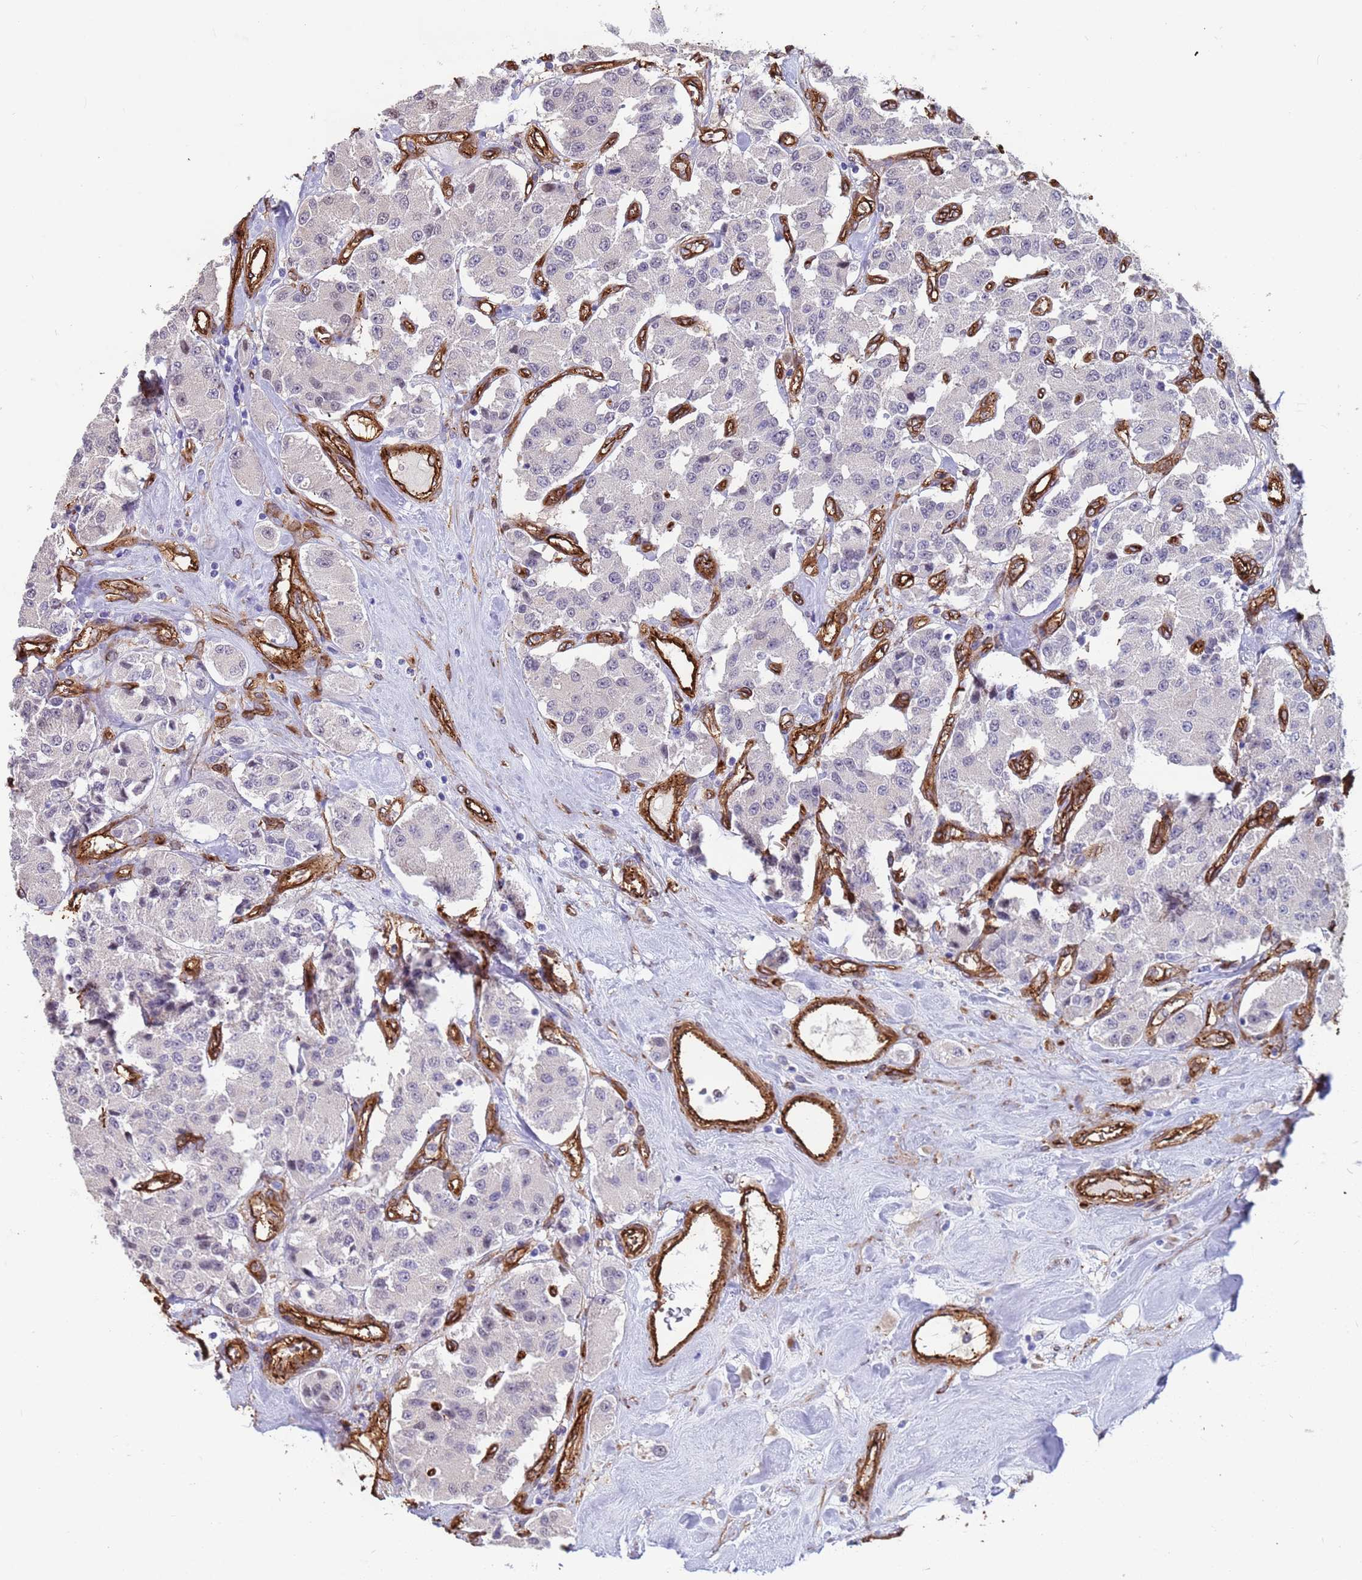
{"staining": {"intensity": "negative", "quantity": "none", "location": "none"}, "tissue": "carcinoid", "cell_type": "Tumor cells", "image_type": "cancer", "snomed": [{"axis": "morphology", "description": "Carcinoid, malignant, NOS"}, {"axis": "topography", "description": "Pancreas"}], "caption": "Immunohistochemistry (IHC) photomicrograph of carcinoid stained for a protein (brown), which displays no staining in tumor cells.", "gene": "EHD2", "patient": {"sex": "male", "age": 41}}